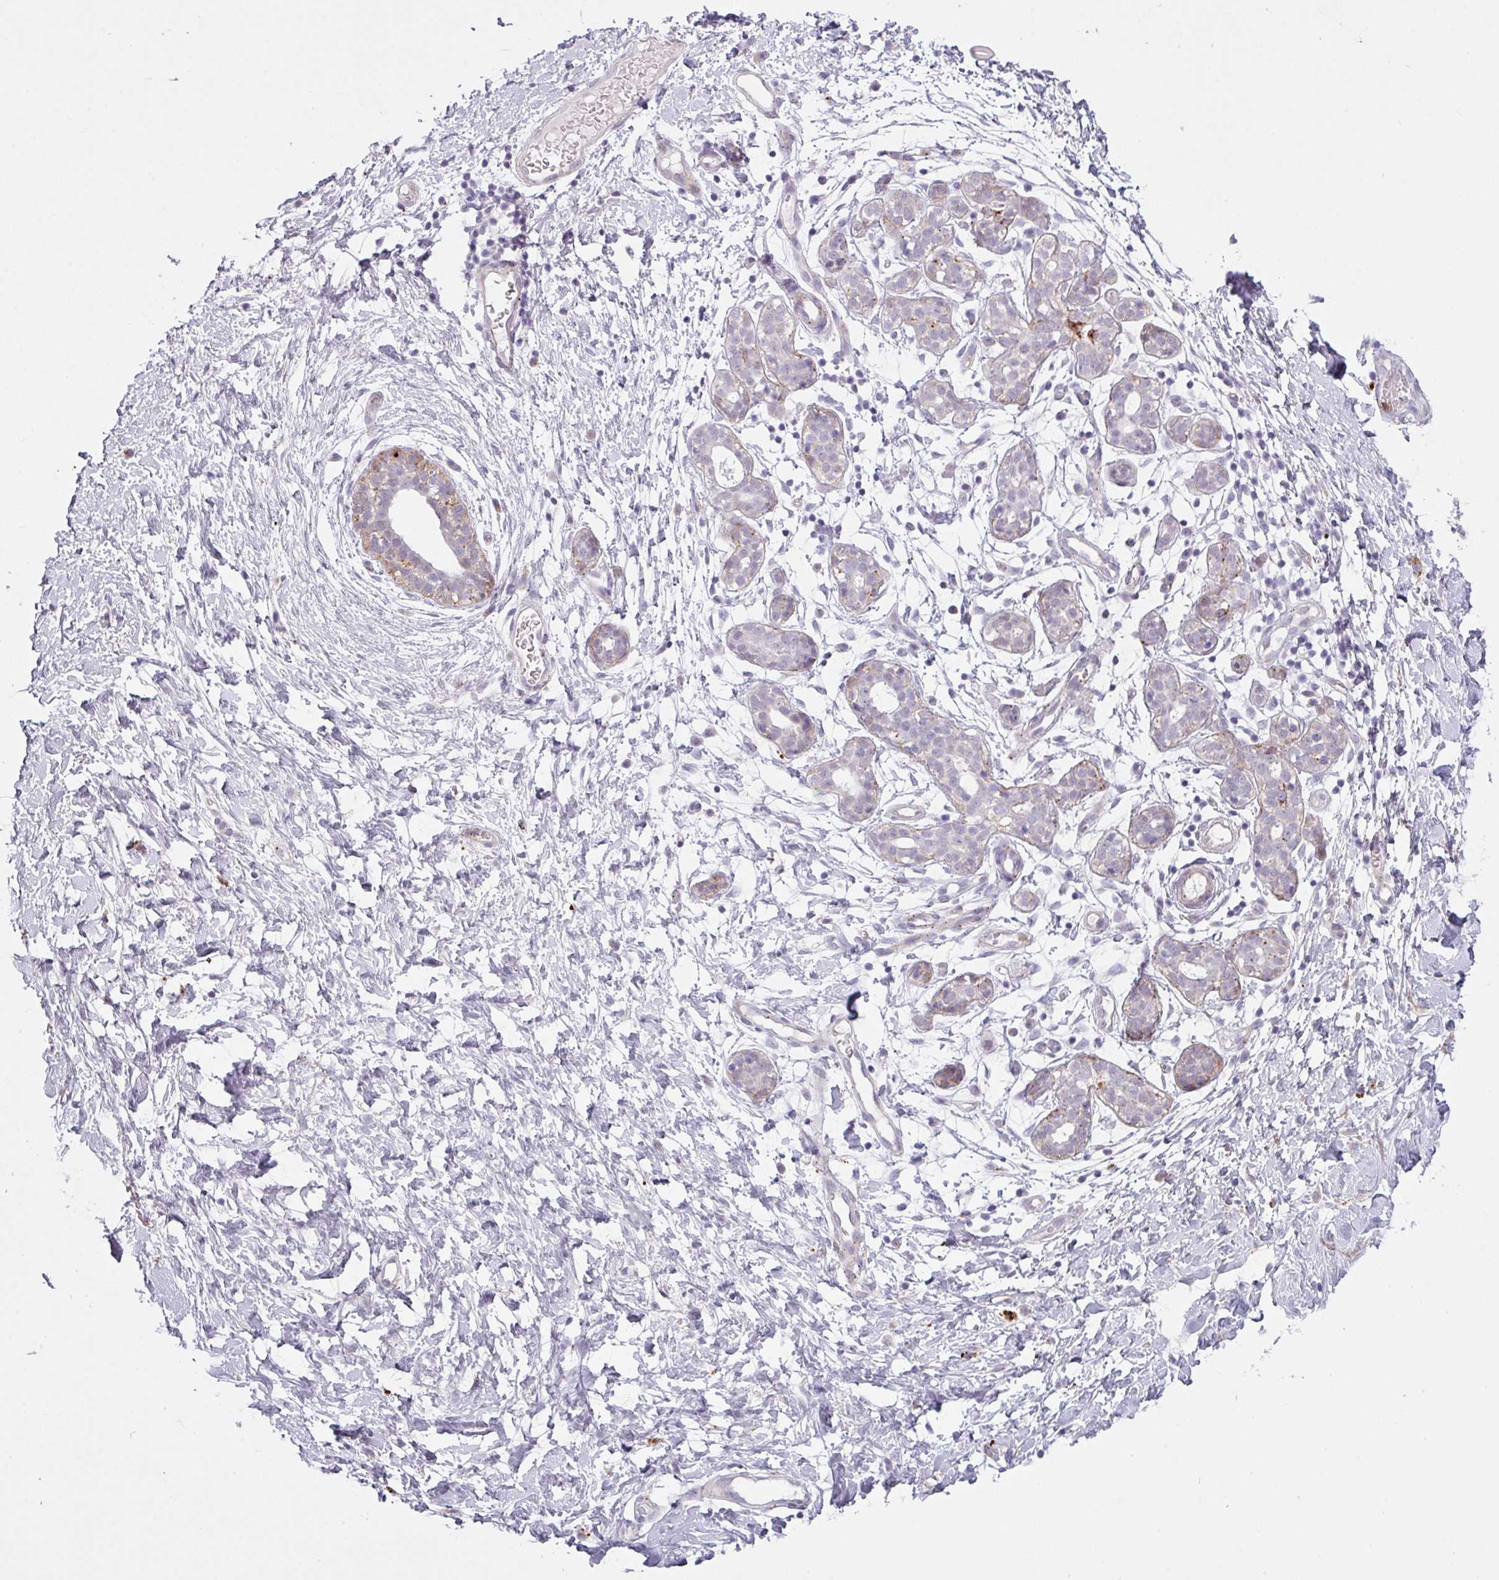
{"staining": {"intensity": "negative", "quantity": "none", "location": "none"}, "tissue": "breast", "cell_type": "Adipocytes", "image_type": "normal", "snomed": [{"axis": "morphology", "description": "Normal tissue, NOS"}, {"axis": "topography", "description": "Breast"}], "caption": "High power microscopy photomicrograph of an immunohistochemistry (IHC) histopathology image of unremarkable breast, revealing no significant staining in adipocytes. (Brightfield microscopy of DAB (3,3'-diaminobenzidine) immunohistochemistry at high magnification).", "gene": "MAP7D2", "patient": {"sex": "female", "age": 27}}